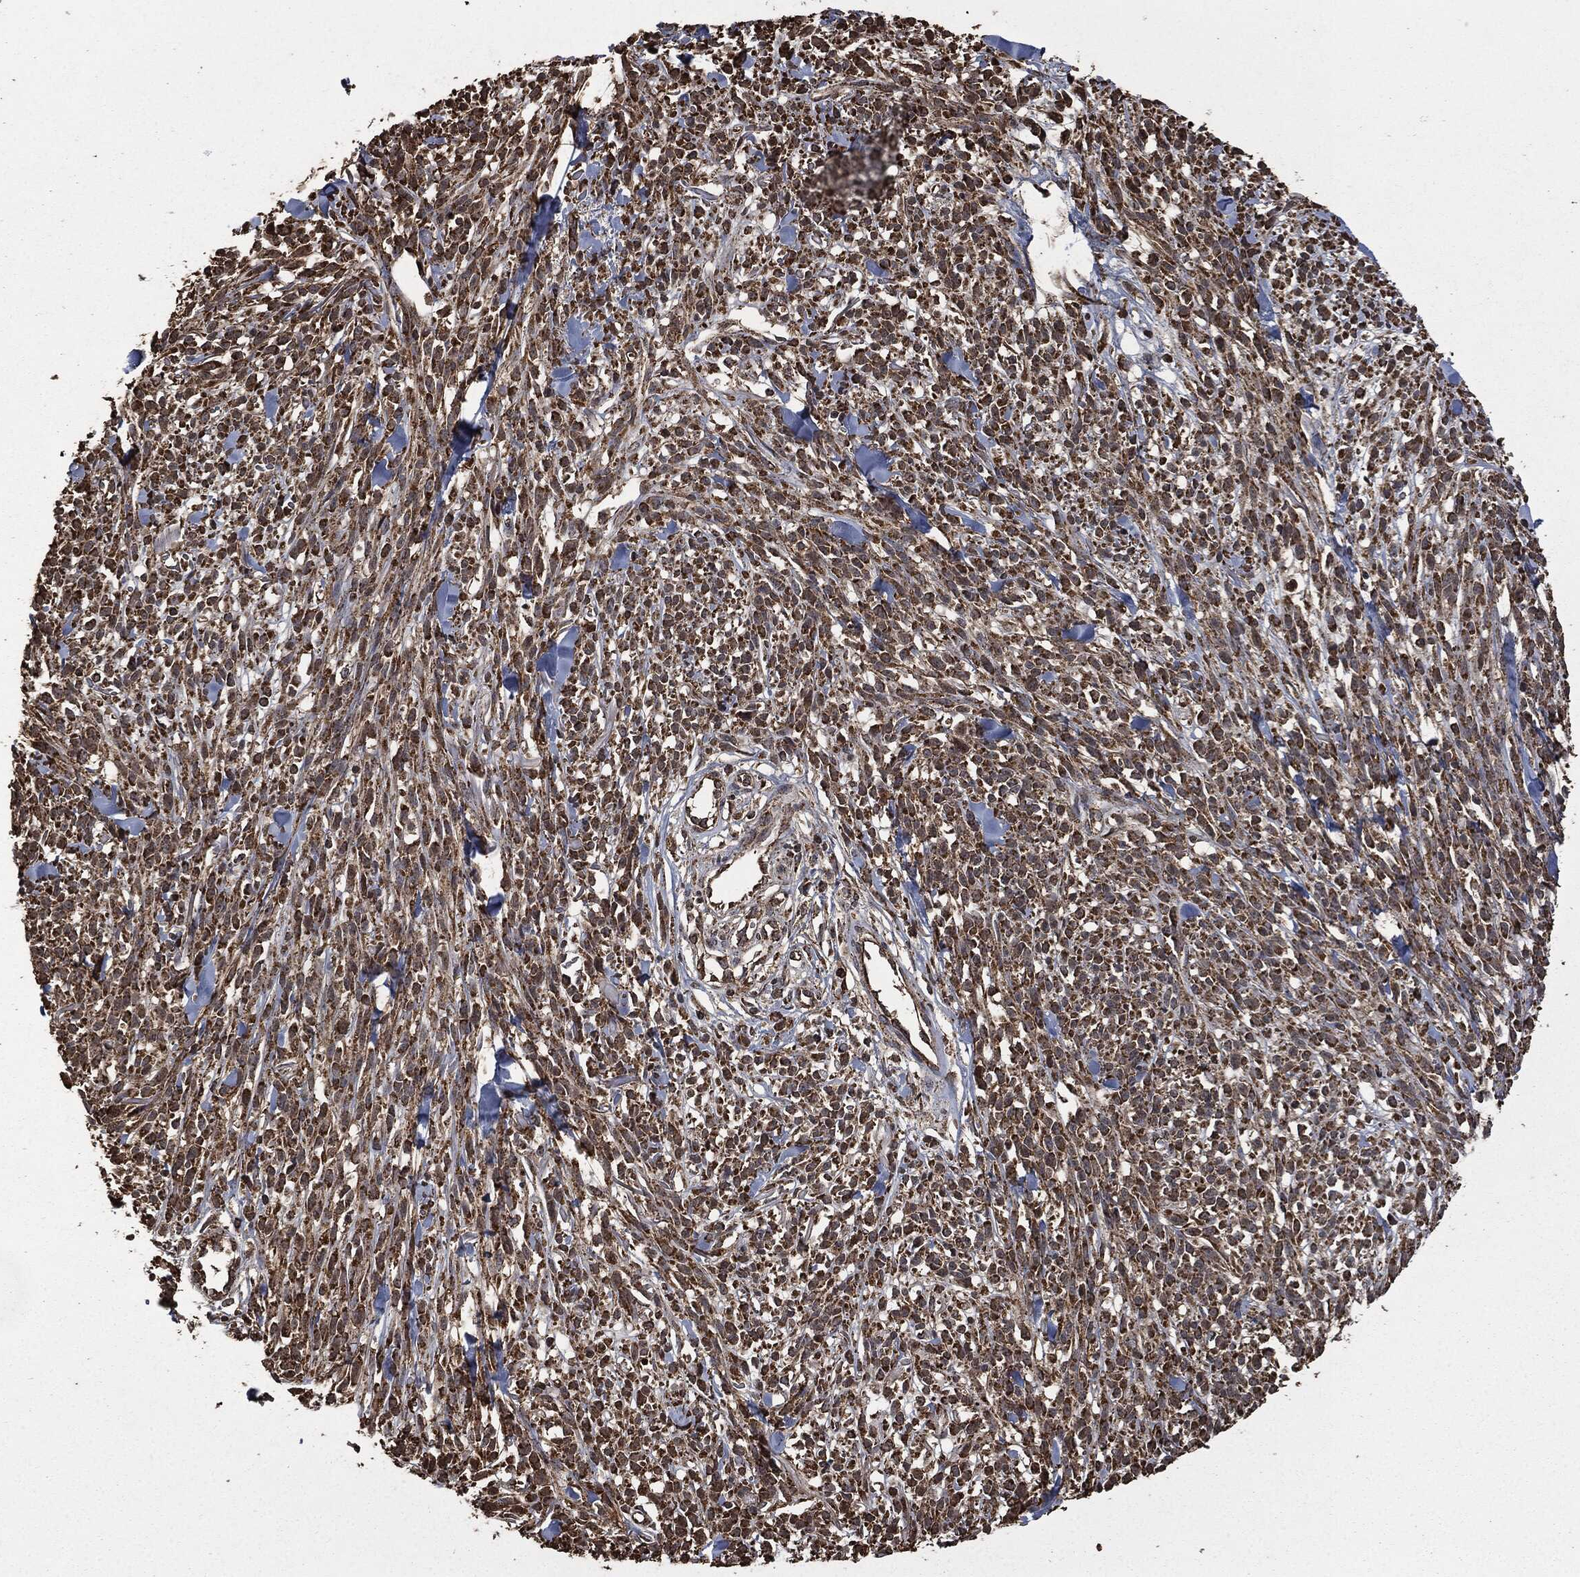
{"staining": {"intensity": "strong", "quantity": ">75%", "location": "cytoplasmic/membranous"}, "tissue": "melanoma", "cell_type": "Tumor cells", "image_type": "cancer", "snomed": [{"axis": "morphology", "description": "Malignant melanoma, NOS"}, {"axis": "topography", "description": "Skin"}, {"axis": "topography", "description": "Skin of trunk"}], "caption": "Immunohistochemistry (IHC) staining of melanoma, which displays high levels of strong cytoplasmic/membranous positivity in about >75% of tumor cells indicating strong cytoplasmic/membranous protein staining. The staining was performed using DAB (3,3'-diaminobenzidine) (brown) for protein detection and nuclei were counterstained in hematoxylin (blue).", "gene": "LIG3", "patient": {"sex": "male", "age": 74}}